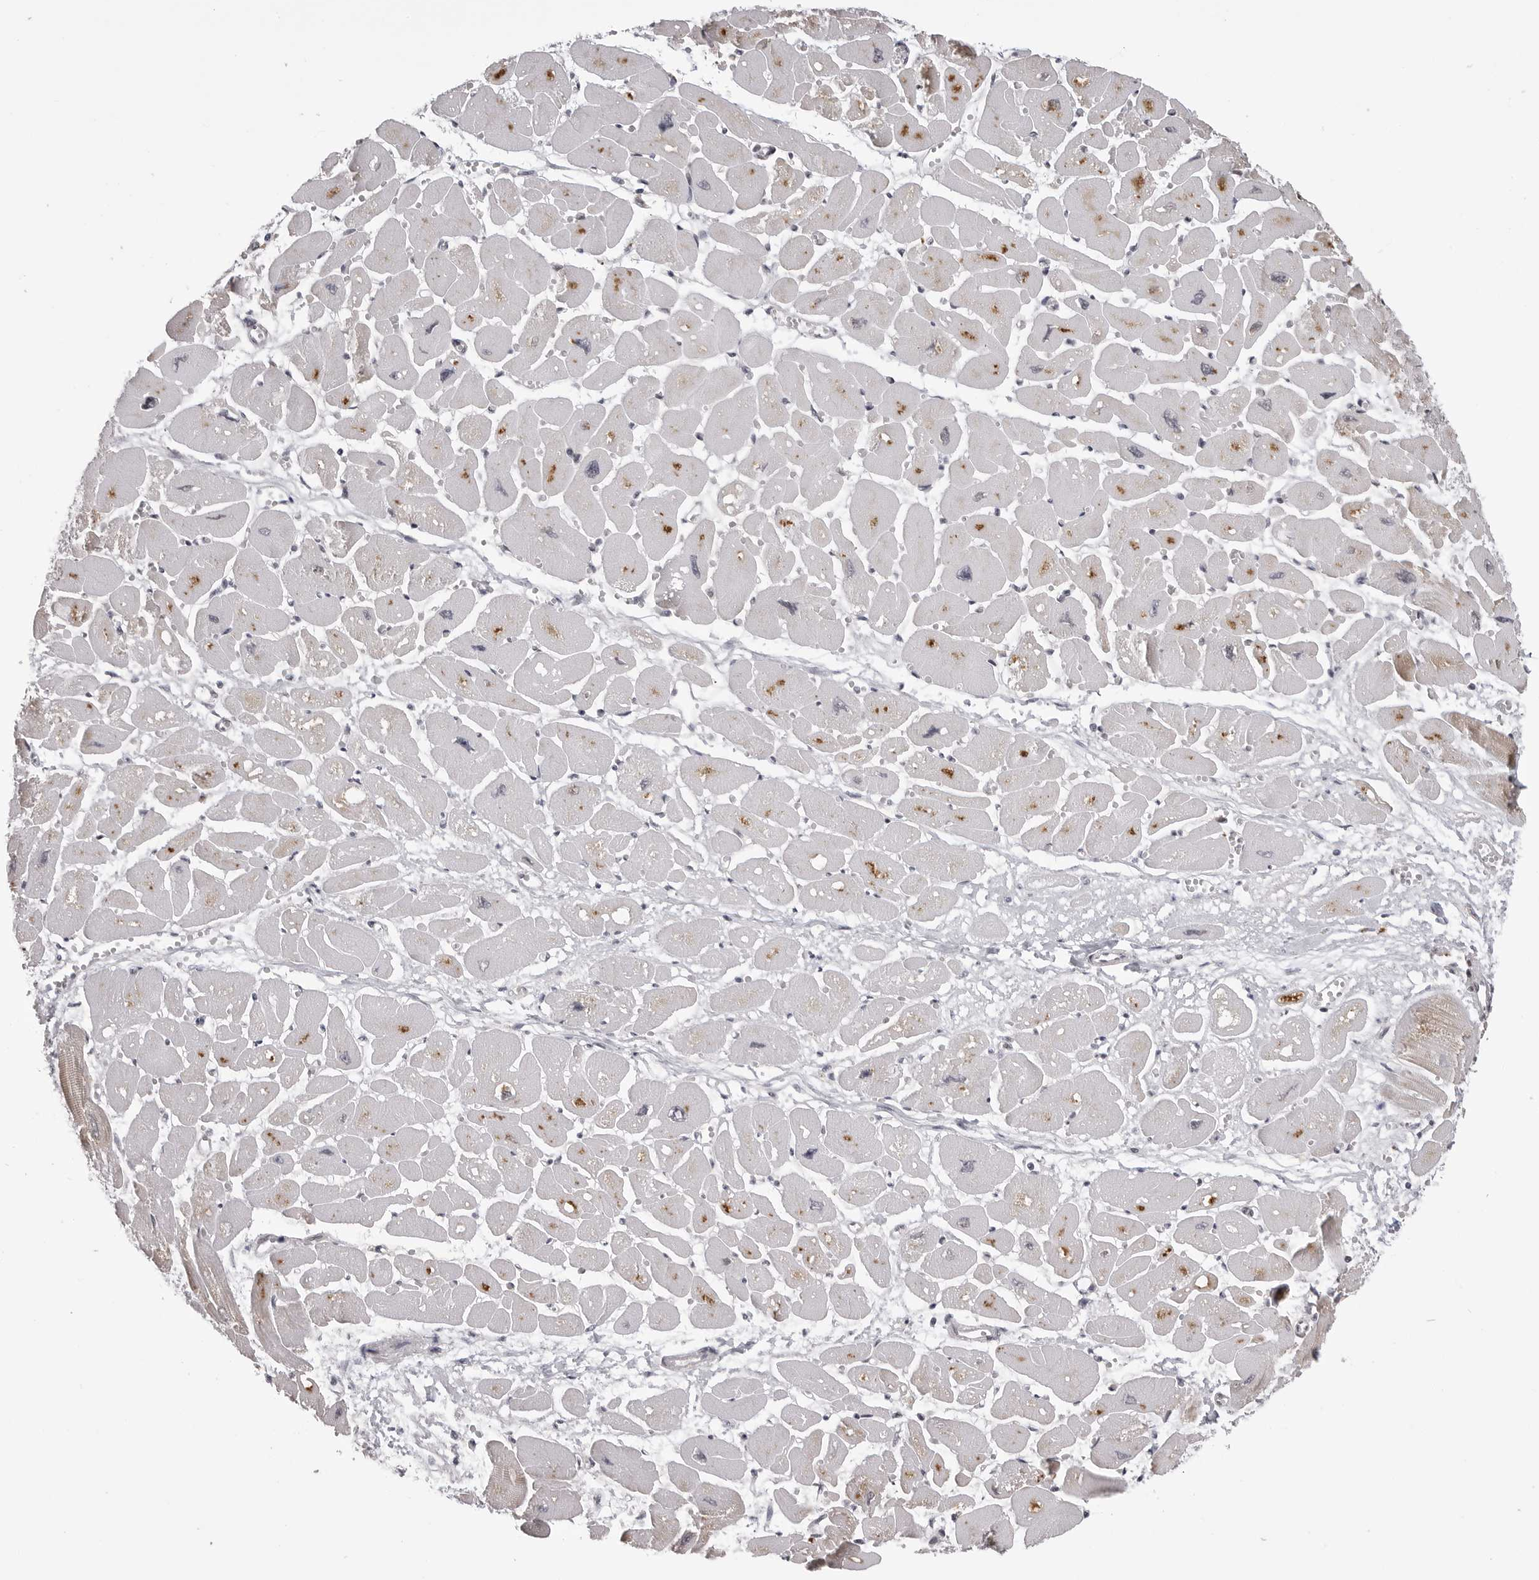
{"staining": {"intensity": "moderate", "quantity": "25%-75%", "location": "cytoplasmic/membranous"}, "tissue": "heart muscle", "cell_type": "Cardiomyocytes", "image_type": "normal", "snomed": [{"axis": "morphology", "description": "Normal tissue, NOS"}, {"axis": "topography", "description": "Heart"}], "caption": "Protein staining exhibits moderate cytoplasmic/membranous expression in about 25%-75% of cardiomyocytes in normal heart muscle. (DAB IHC, brown staining for protein, blue staining for nuclei).", "gene": "PHF3", "patient": {"sex": "female", "age": 54}}